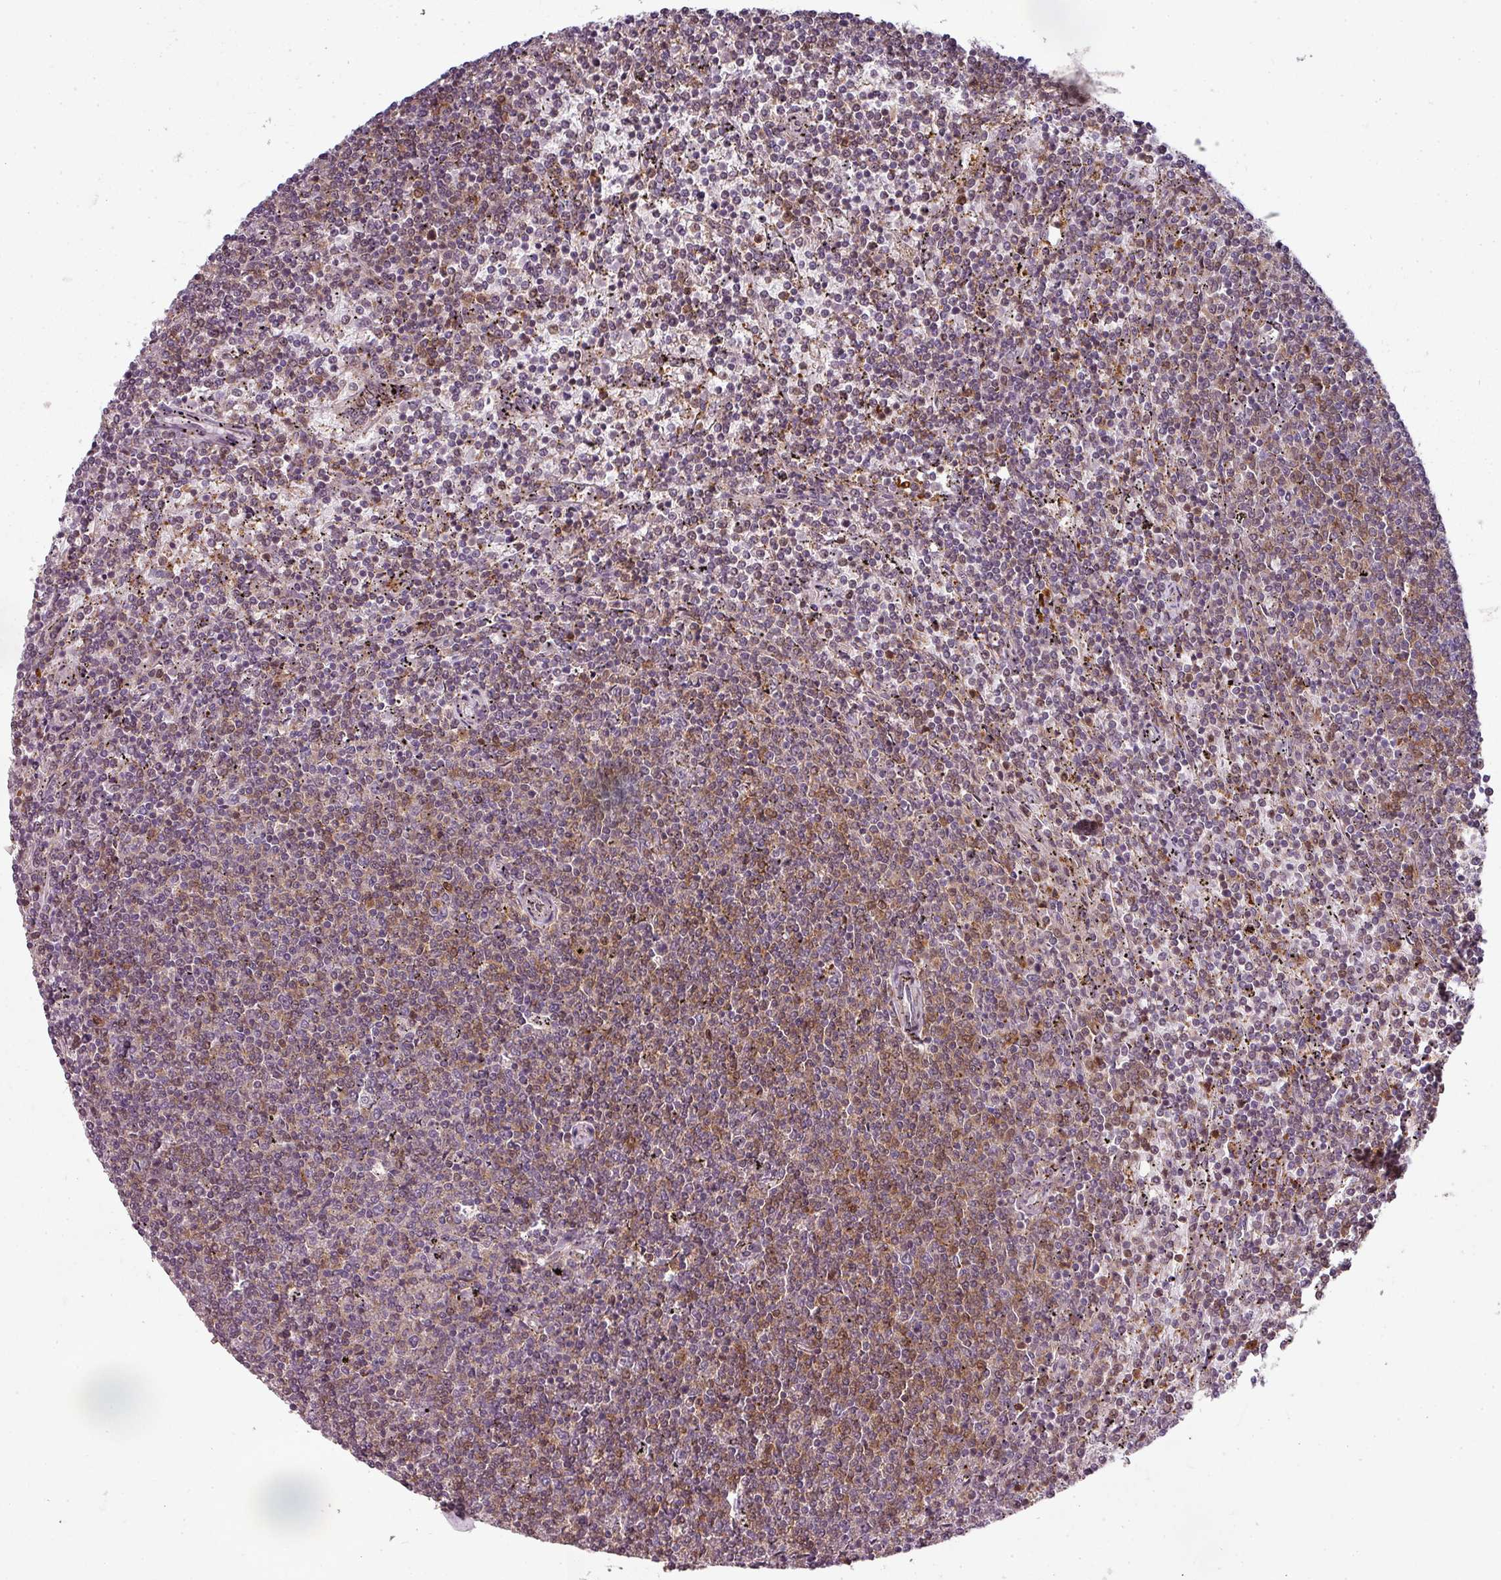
{"staining": {"intensity": "weak", "quantity": "25%-75%", "location": "cytoplasmic/membranous"}, "tissue": "lymphoma", "cell_type": "Tumor cells", "image_type": "cancer", "snomed": [{"axis": "morphology", "description": "Malignant lymphoma, non-Hodgkin's type, Low grade"}, {"axis": "topography", "description": "Spleen"}], "caption": "Immunohistochemical staining of lymphoma exhibits low levels of weak cytoplasmic/membranous protein positivity in approximately 25%-75% of tumor cells.", "gene": "CLIC1", "patient": {"sex": "female", "age": 50}}